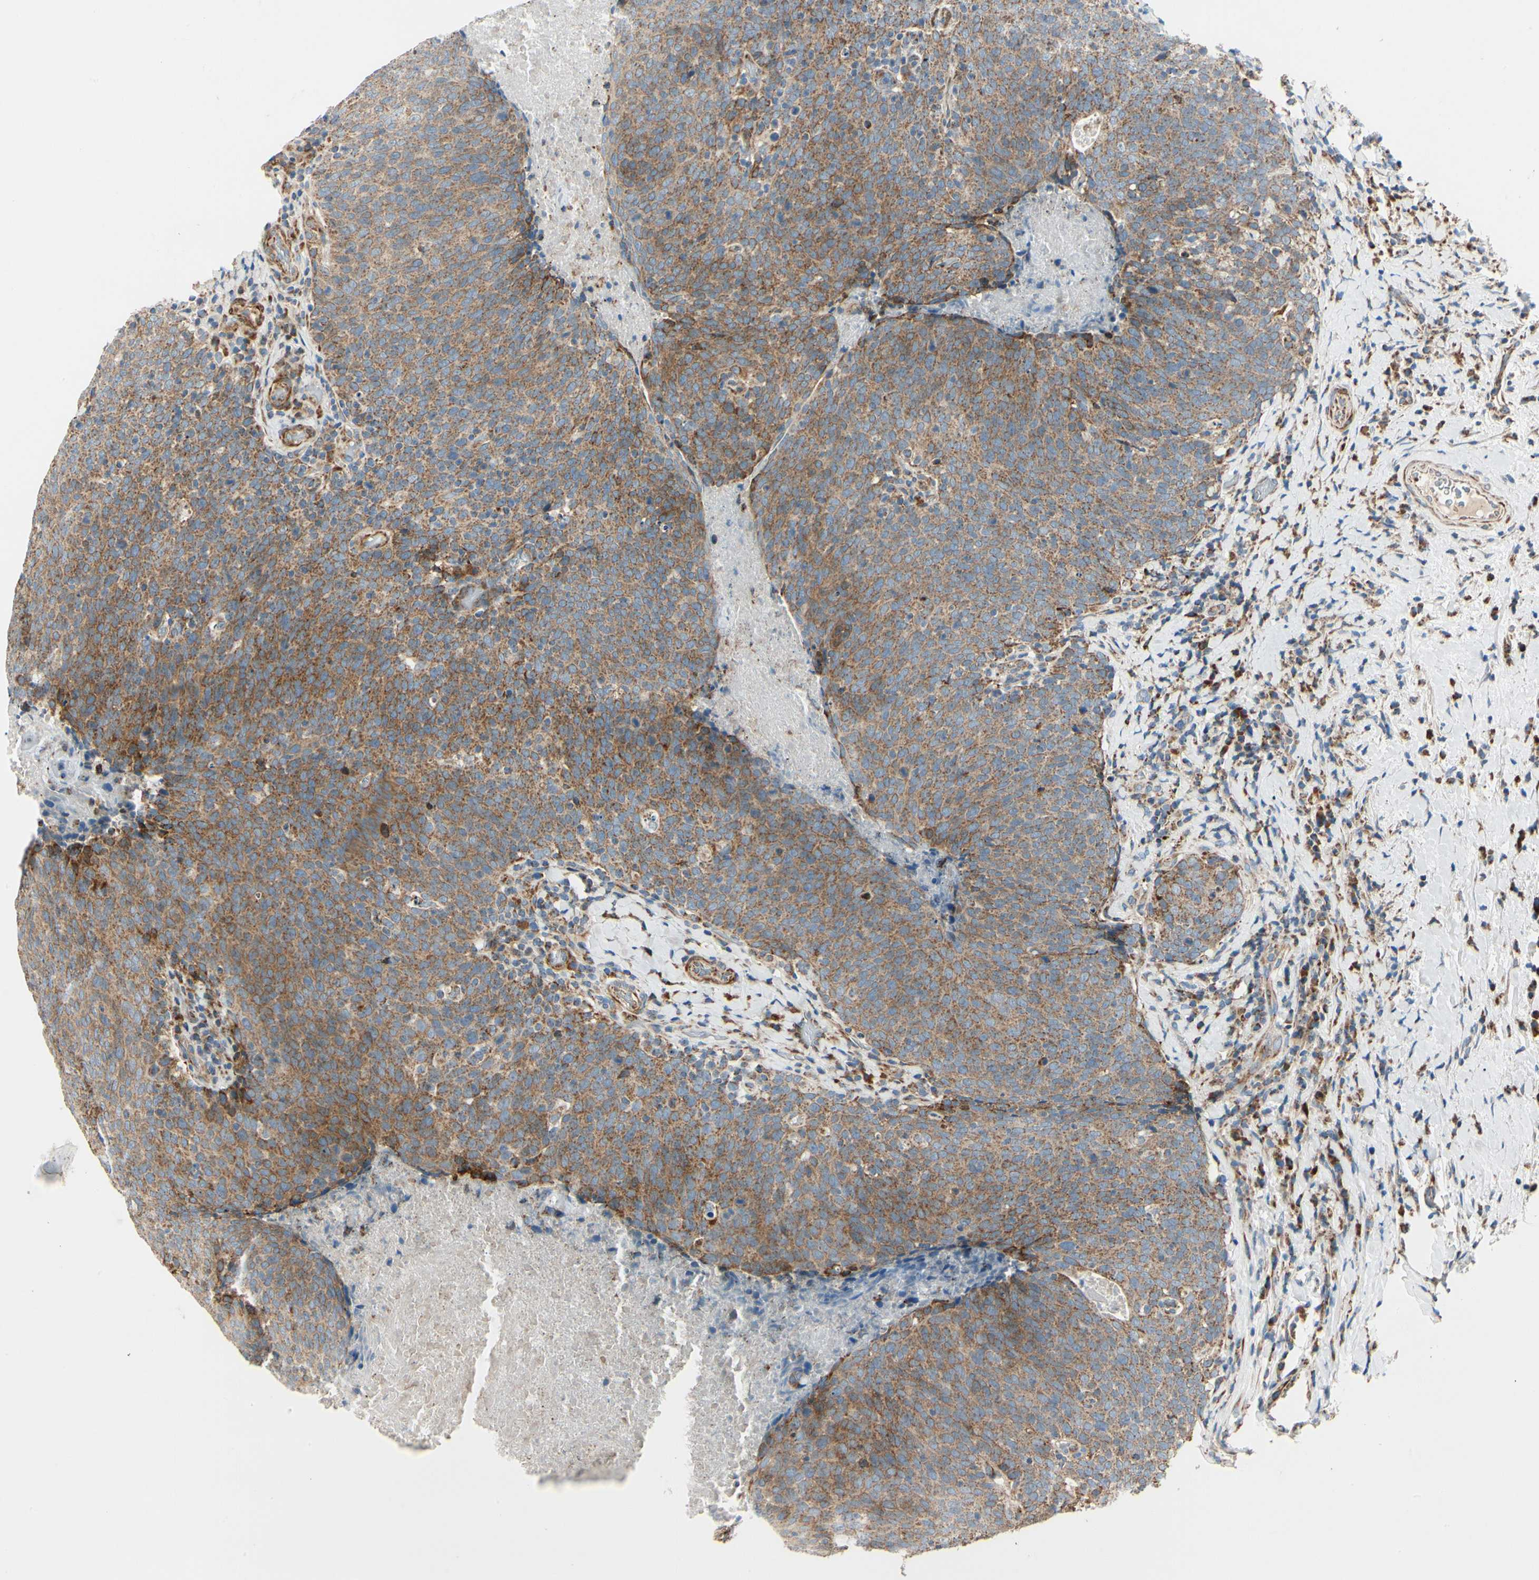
{"staining": {"intensity": "moderate", "quantity": ">75%", "location": "cytoplasmic/membranous"}, "tissue": "head and neck cancer", "cell_type": "Tumor cells", "image_type": "cancer", "snomed": [{"axis": "morphology", "description": "Squamous cell carcinoma, NOS"}, {"axis": "morphology", "description": "Squamous cell carcinoma, metastatic, NOS"}, {"axis": "topography", "description": "Lymph node"}, {"axis": "topography", "description": "Head-Neck"}], "caption": "Moderate cytoplasmic/membranous protein expression is present in about >75% of tumor cells in squamous cell carcinoma (head and neck).", "gene": "MRPL9", "patient": {"sex": "male", "age": 62}}